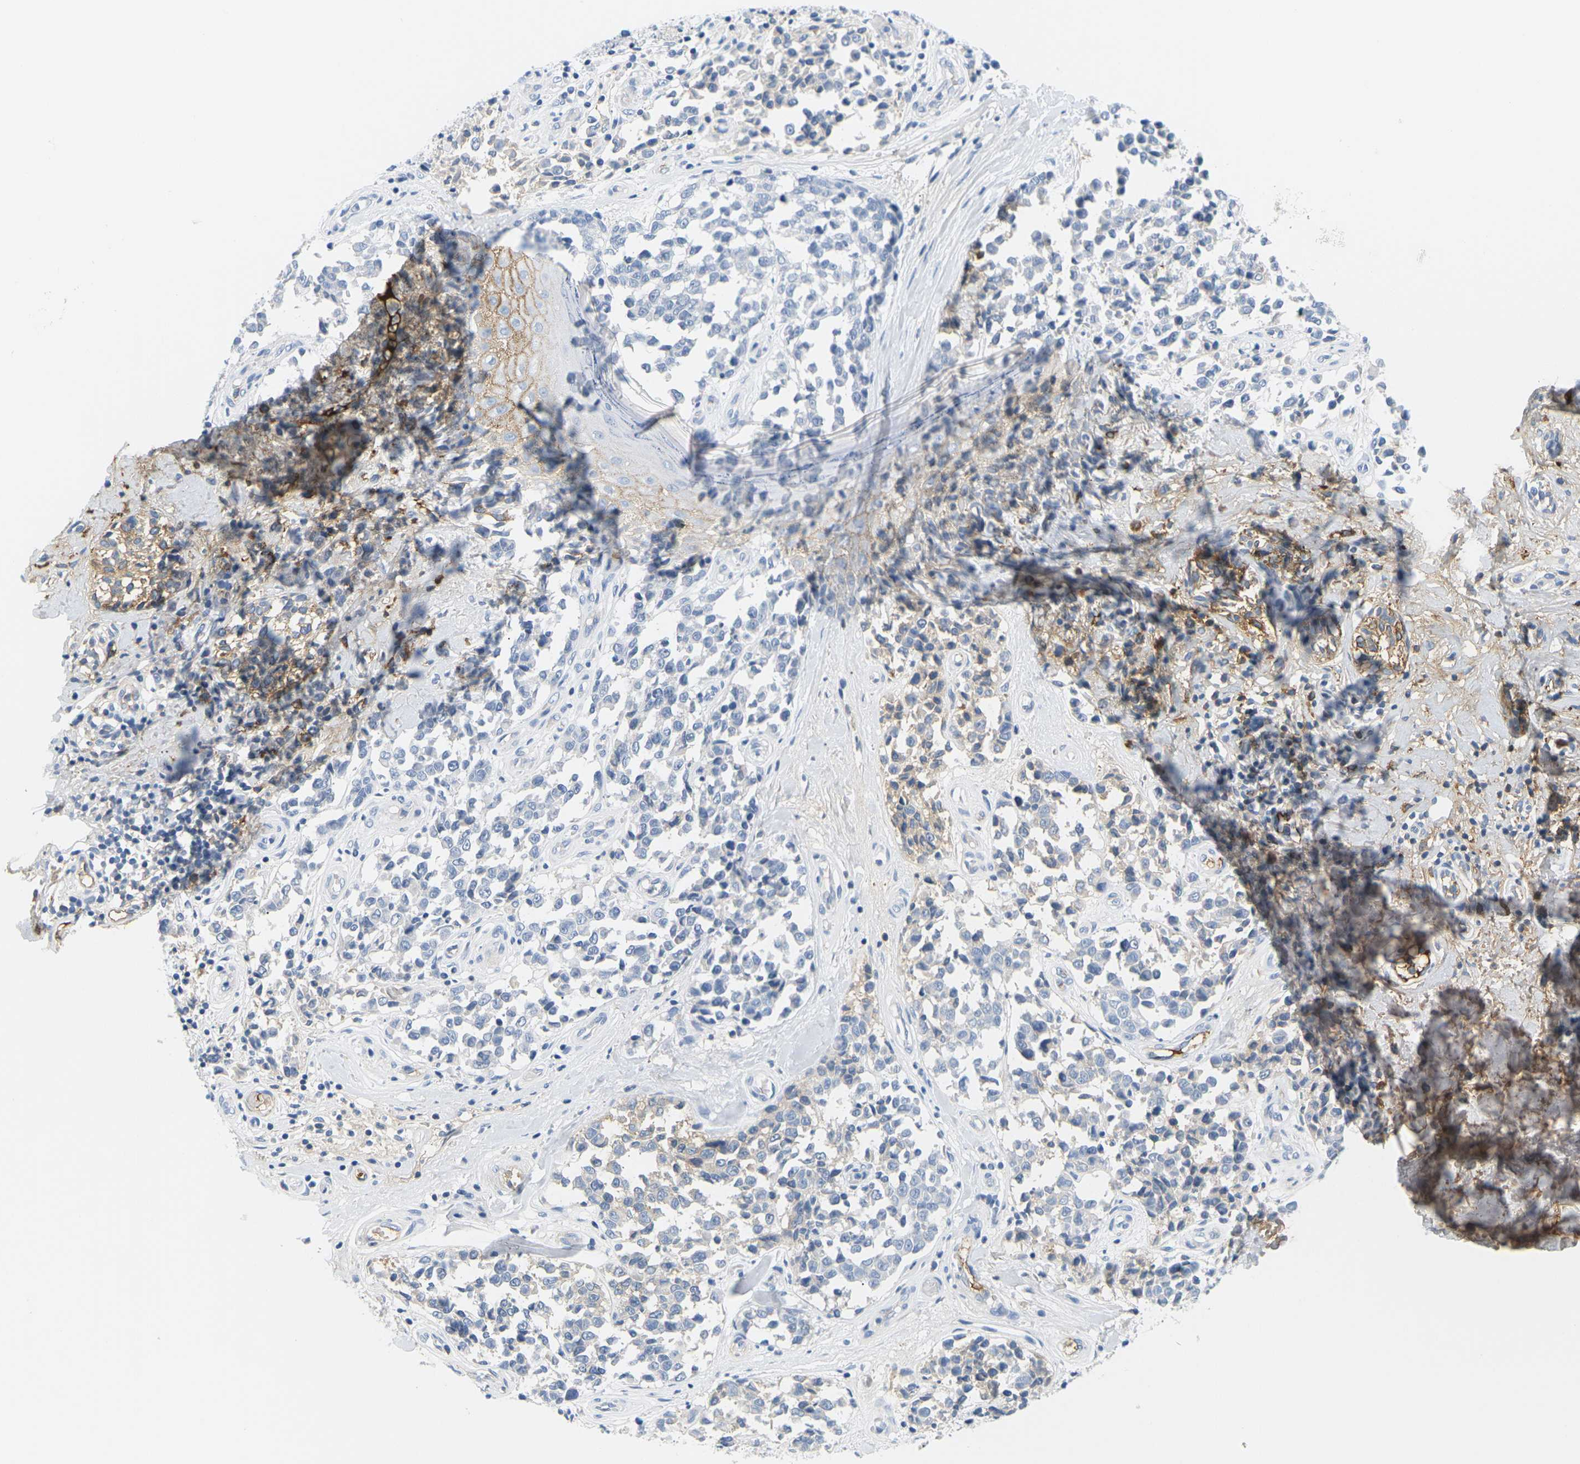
{"staining": {"intensity": "weak", "quantity": "<25%", "location": "cytoplasmic/membranous"}, "tissue": "melanoma", "cell_type": "Tumor cells", "image_type": "cancer", "snomed": [{"axis": "morphology", "description": "Malignant melanoma, NOS"}, {"axis": "topography", "description": "Skin"}], "caption": "The photomicrograph reveals no significant positivity in tumor cells of malignant melanoma.", "gene": "APOB", "patient": {"sex": "female", "age": 64}}